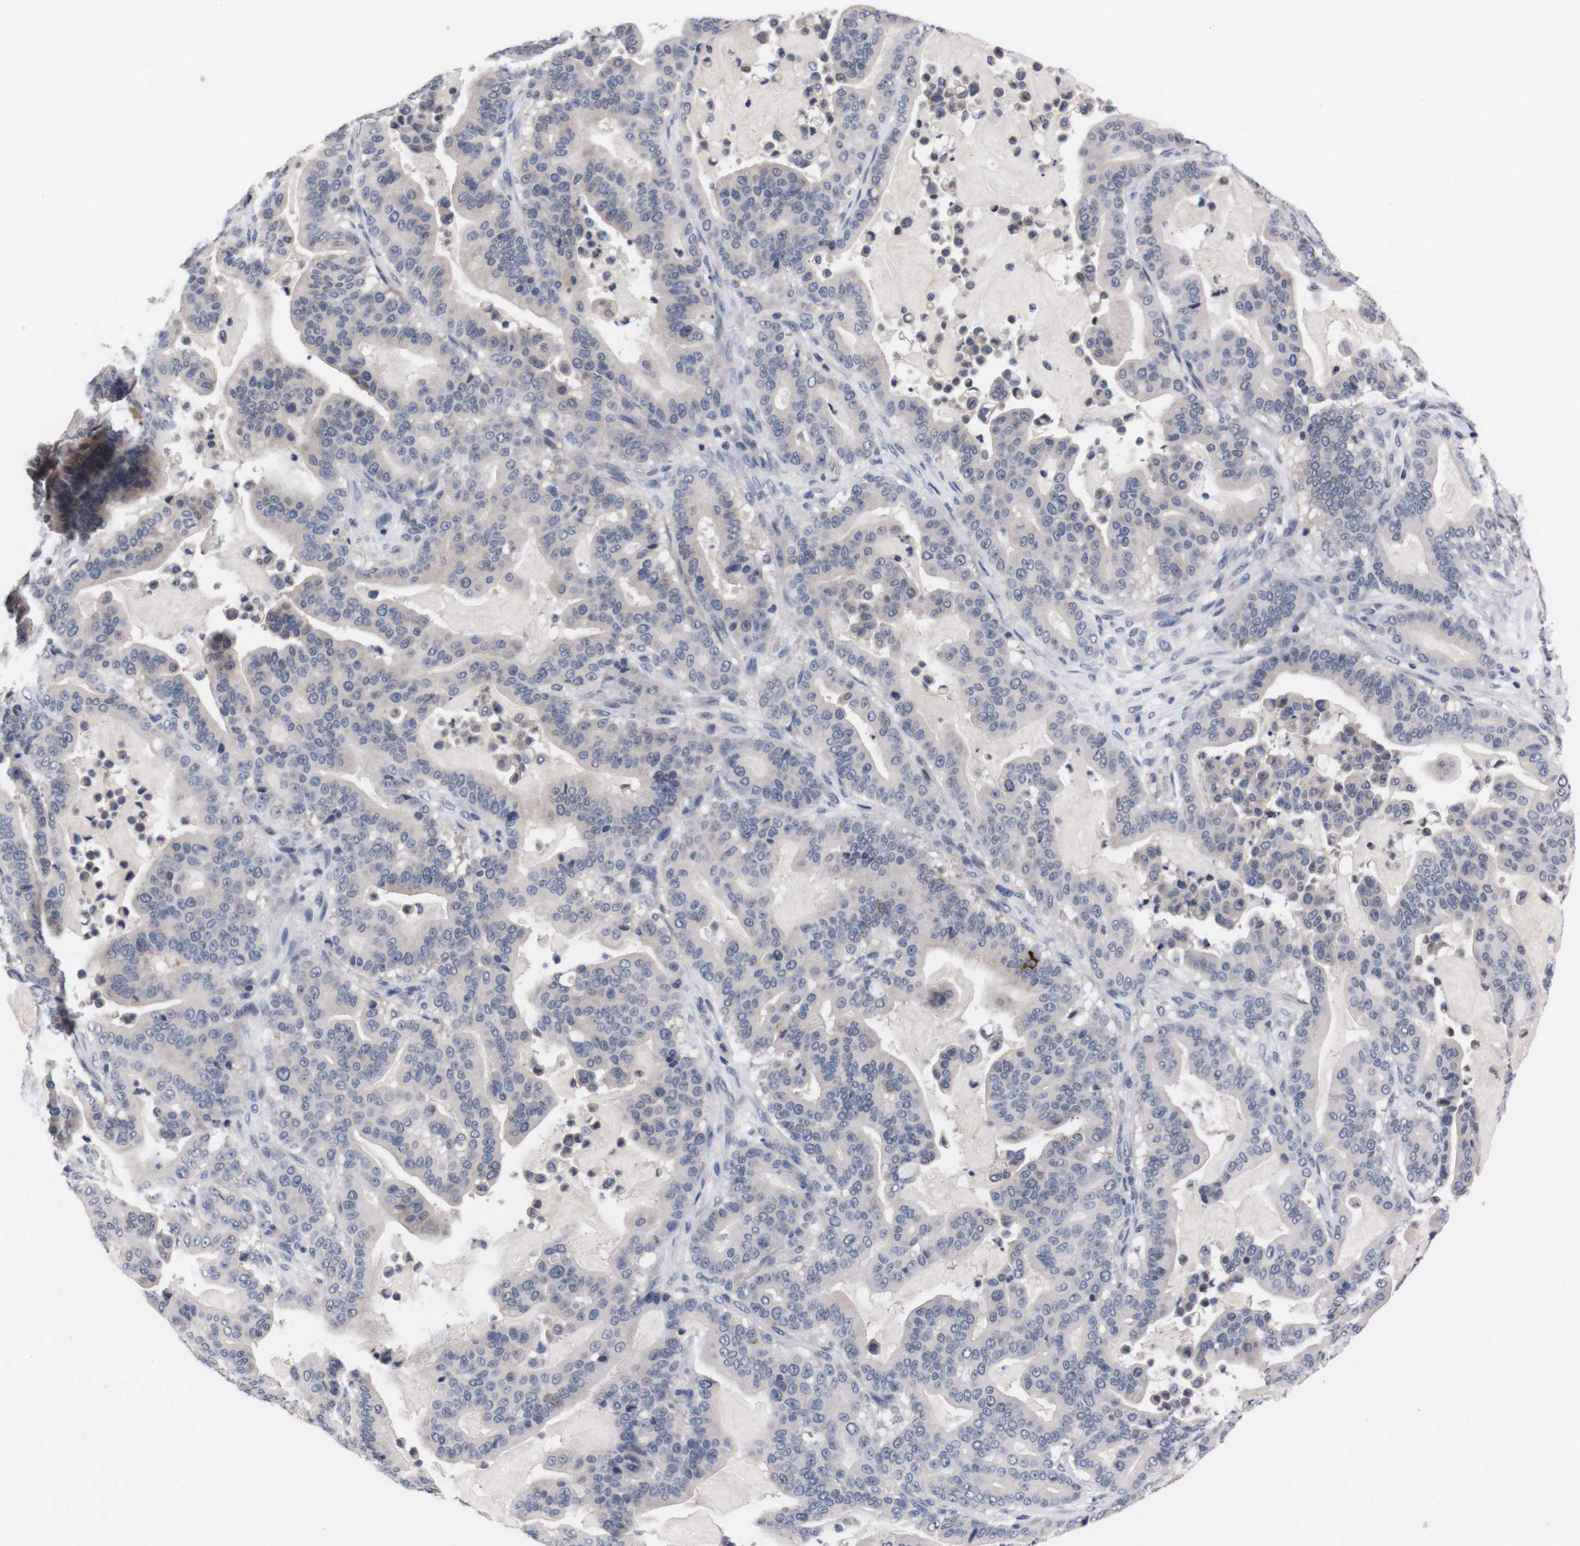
{"staining": {"intensity": "negative", "quantity": "none", "location": "none"}, "tissue": "pancreatic cancer", "cell_type": "Tumor cells", "image_type": "cancer", "snomed": [{"axis": "morphology", "description": "Adenocarcinoma, NOS"}, {"axis": "topography", "description": "Pancreas"}], "caption": "Tumor cells are negative for protein expression in human adenocarcinoma (pancreatic). (Brightfield microscopy of DAB immunohistochemistry (IHC) at high magnification).", "gene": "TNFRSF21", "patient": {"sex": "male", "age": 63}}